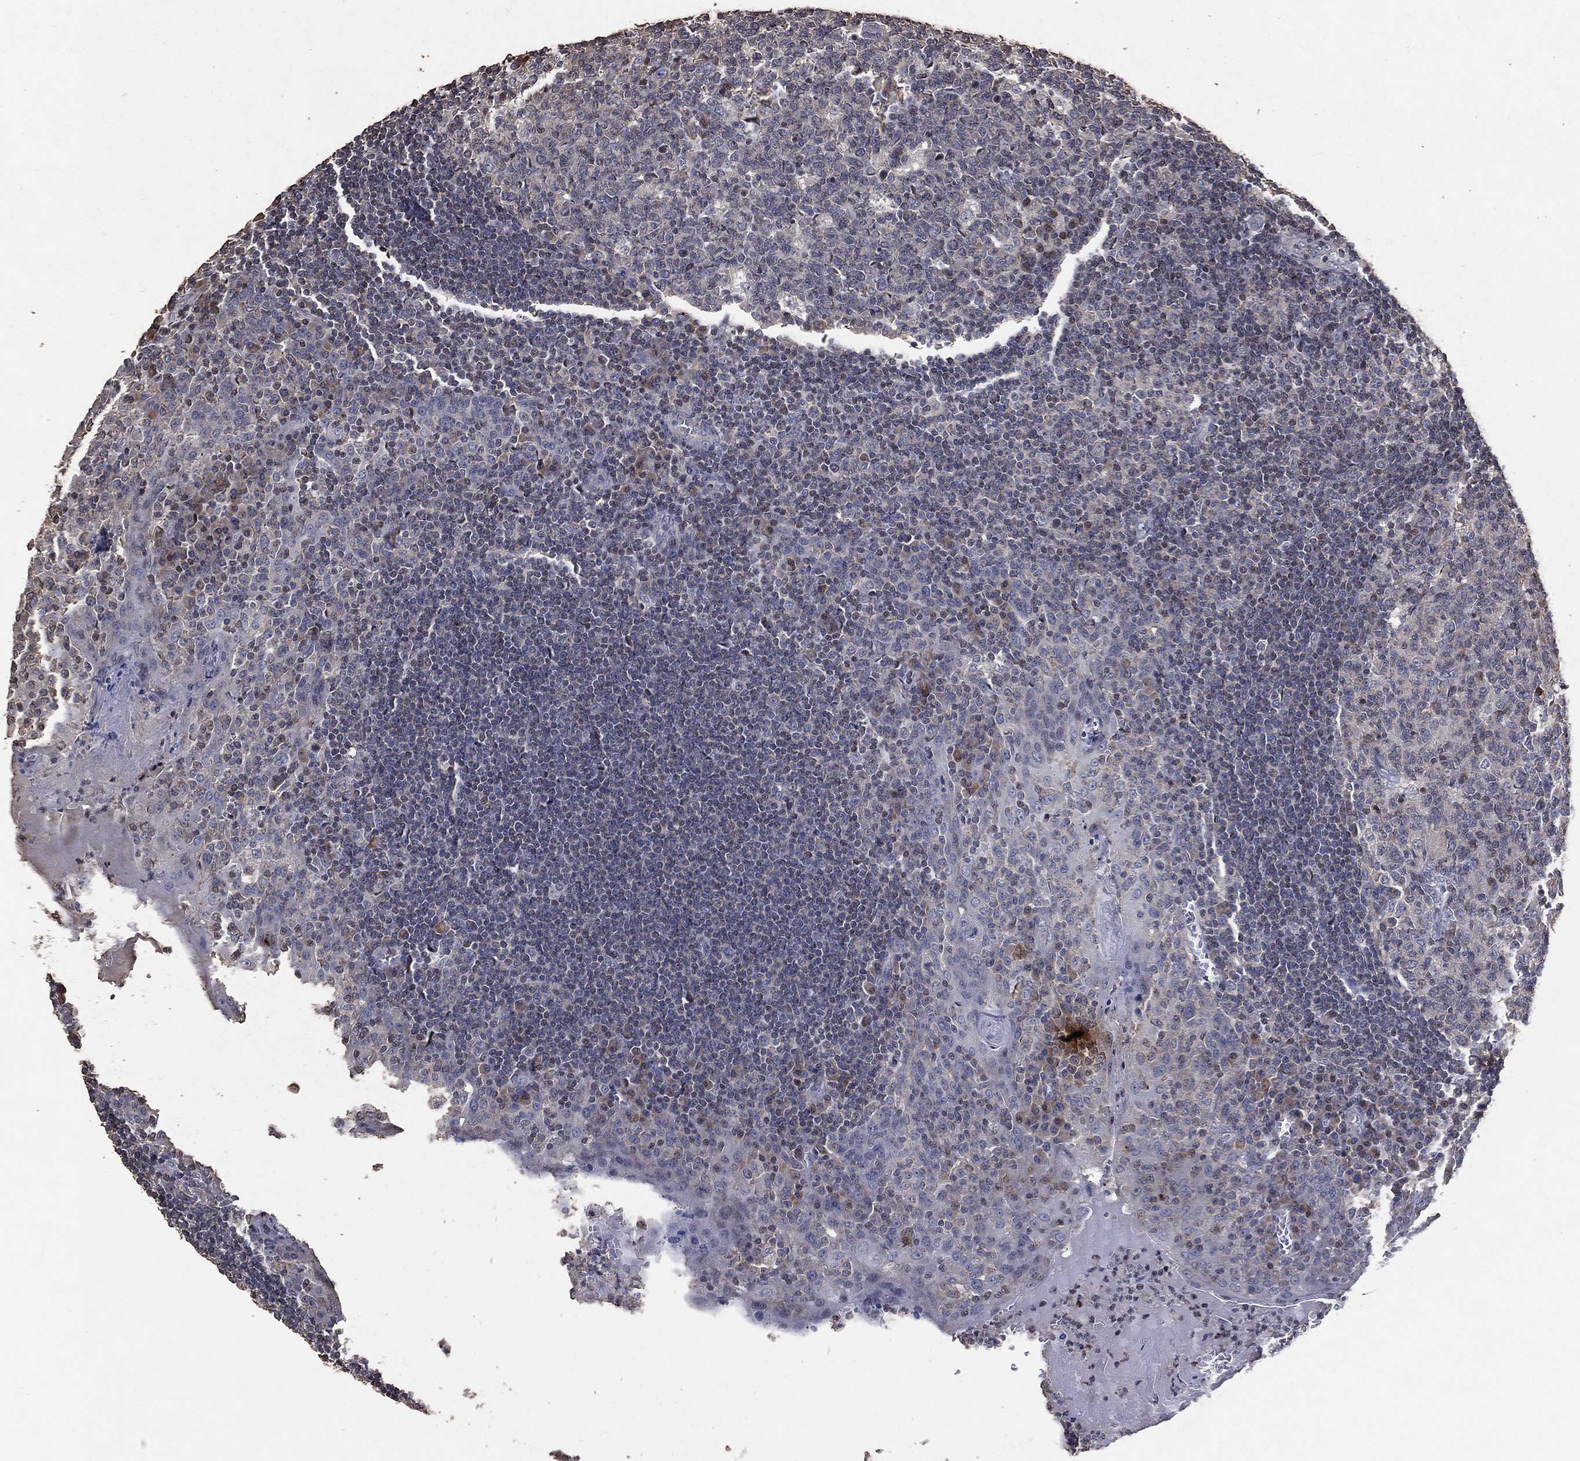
{"staining": {"intensity": "weak", "quantity": "<25%", "location": "cytoplasmic/membranous"}, "tissue": "tonsil", "cell_type": "Germinal center cells", "image_type": "normal", "snomed": [{"axis": "morphology", "description": "Normal tissue, NOS"}, {"axis": "topography", "description": "Tonsil"}], "caption": "Germinal center cells are negative for brown protein staining in unremarkable tonsil. (DAB immunohistochemistry visualized using brightfield microscopy, high magnification).", "gene": "ADPRHL1", "patient": {"sex": "female", "age": 13}}